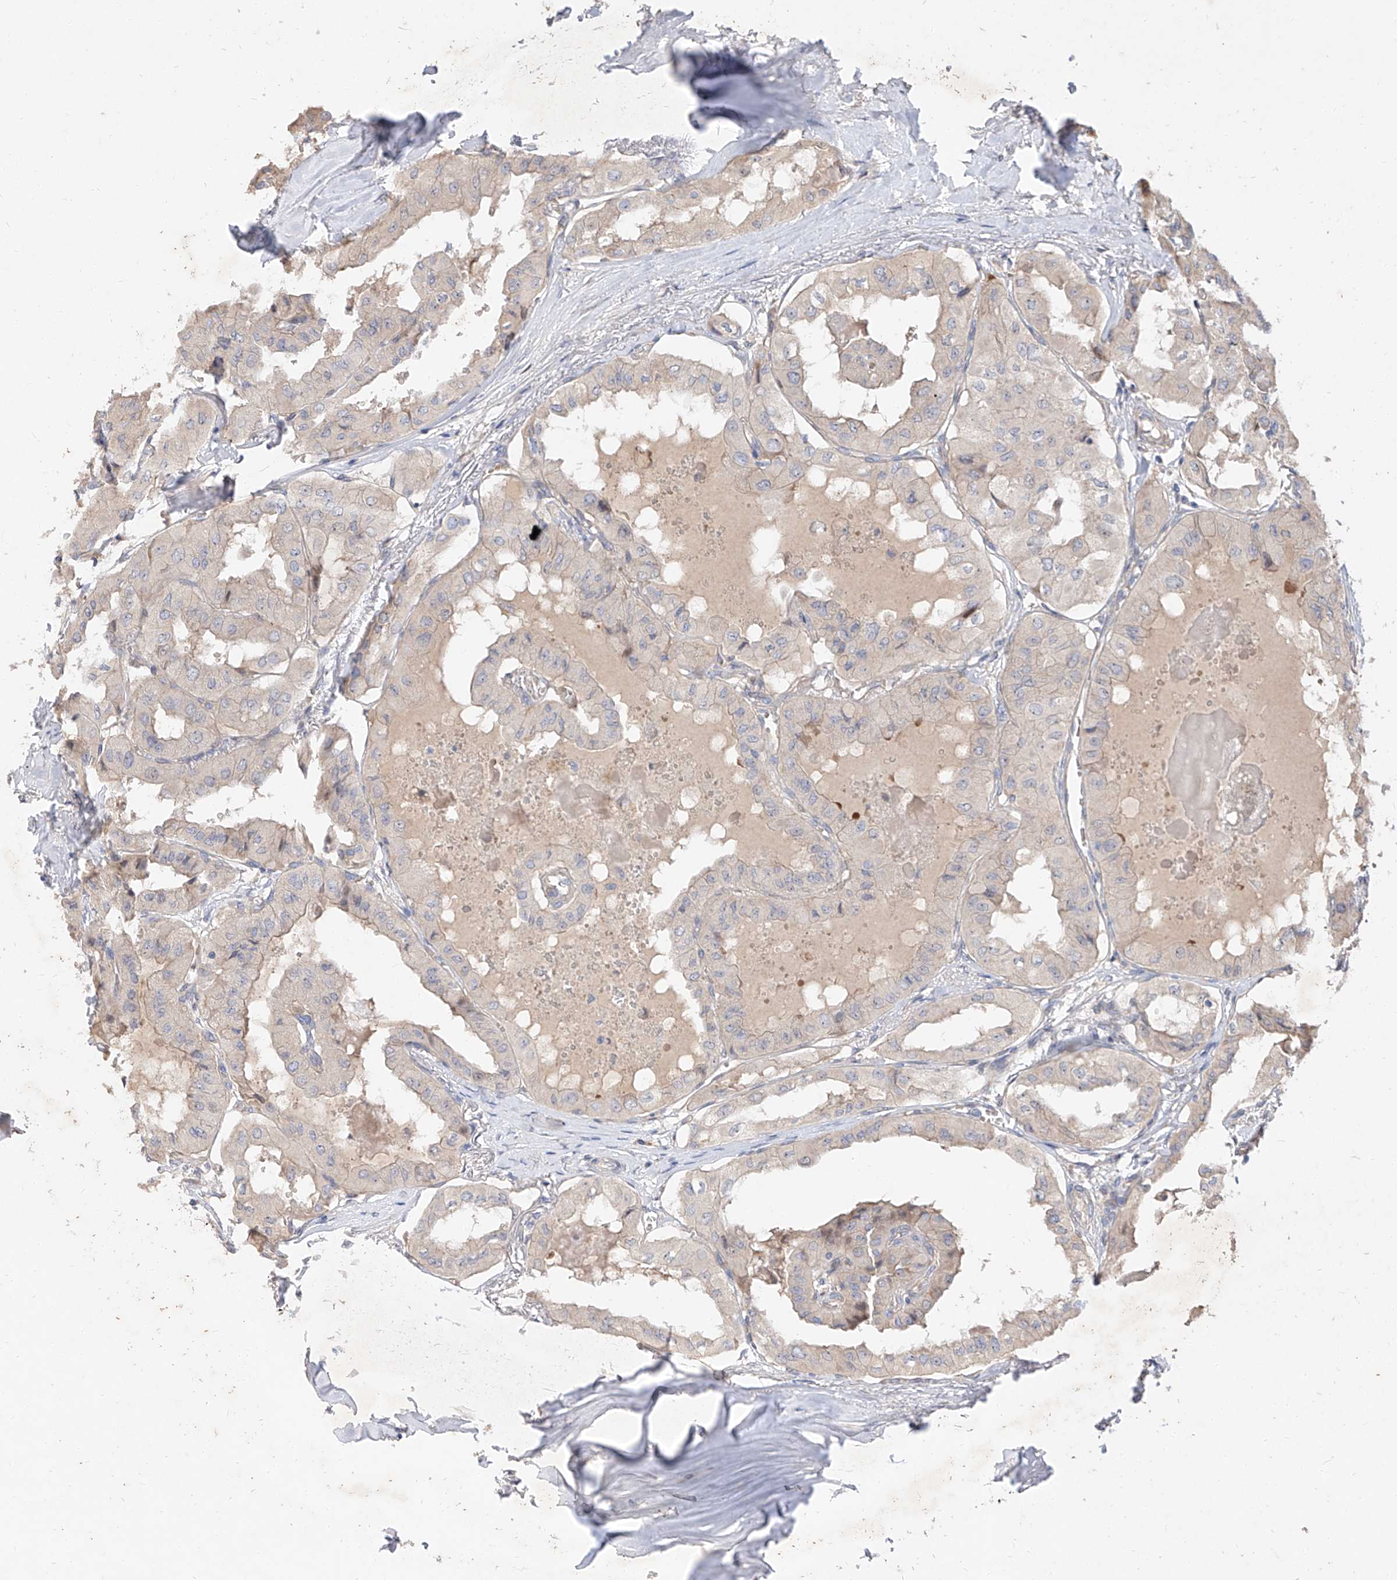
{"staining": {"intensity": "negative", "quantity": "none", "location": "none"}, "tissue": "thyroid cancer", "cell_type": "Tumor cells", "image_type": "cancer", "snomed": [{"axis": "morphology", "description": "Papillary adenocarcinoma, NOS"}, {"axis": "topography", "description": "Thyroid gland"}], "caption": "Immunohistochemical staining of human thyroid papillary adenocarcinoma shows no significant expression in tumor cells. Brightfield microscopy of immunohistochemistry stained with DAB (brown) and hematoxylin (blue), captured at high magnification.", "gene": "DIRAS3", "patient": {"sex": "female", "age": 59}}